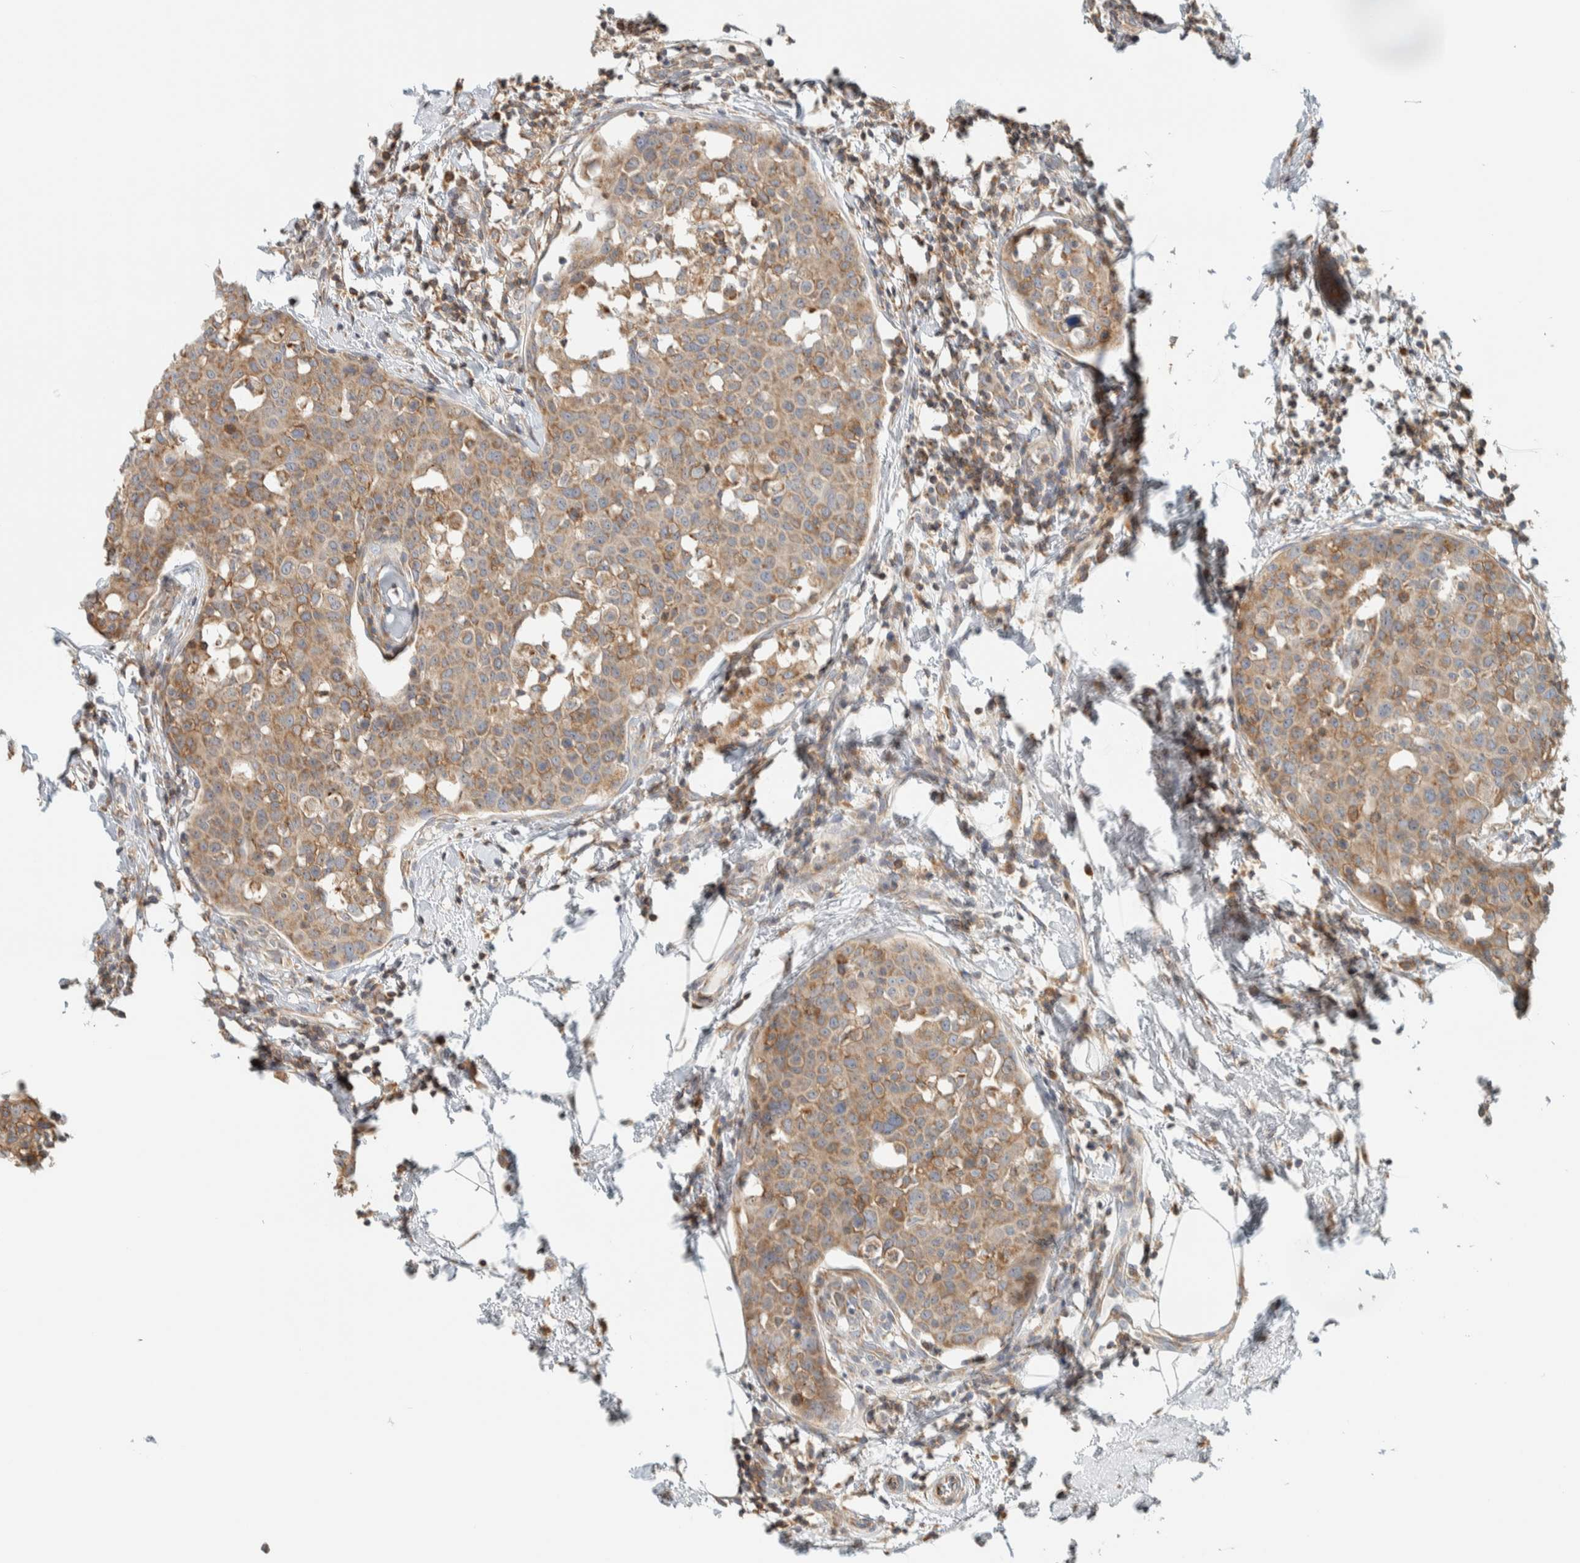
{"staining": {"intensity": "weak", "quantity": ">75%", "location": "cytoplasmic/membranous"}, "tissue": "breast cancer", "cell_type": "Tumor cells", "image_type": "cancer", "snomed": [{"axis": "morphology", "description": "Normal tissue, NOS"}, {"axis": "morphology", "description": "Duct carcinoma"}, {"axis": "topography", "description": "Breast"}], "caption": "Weak cytoplasmic/membranous protein positivity is seen in approximately >75% of tumor cells in intraductal carcinoma (breast).", "gene": "CCDC57", "patient": {"sex": "female", "age": 37}}